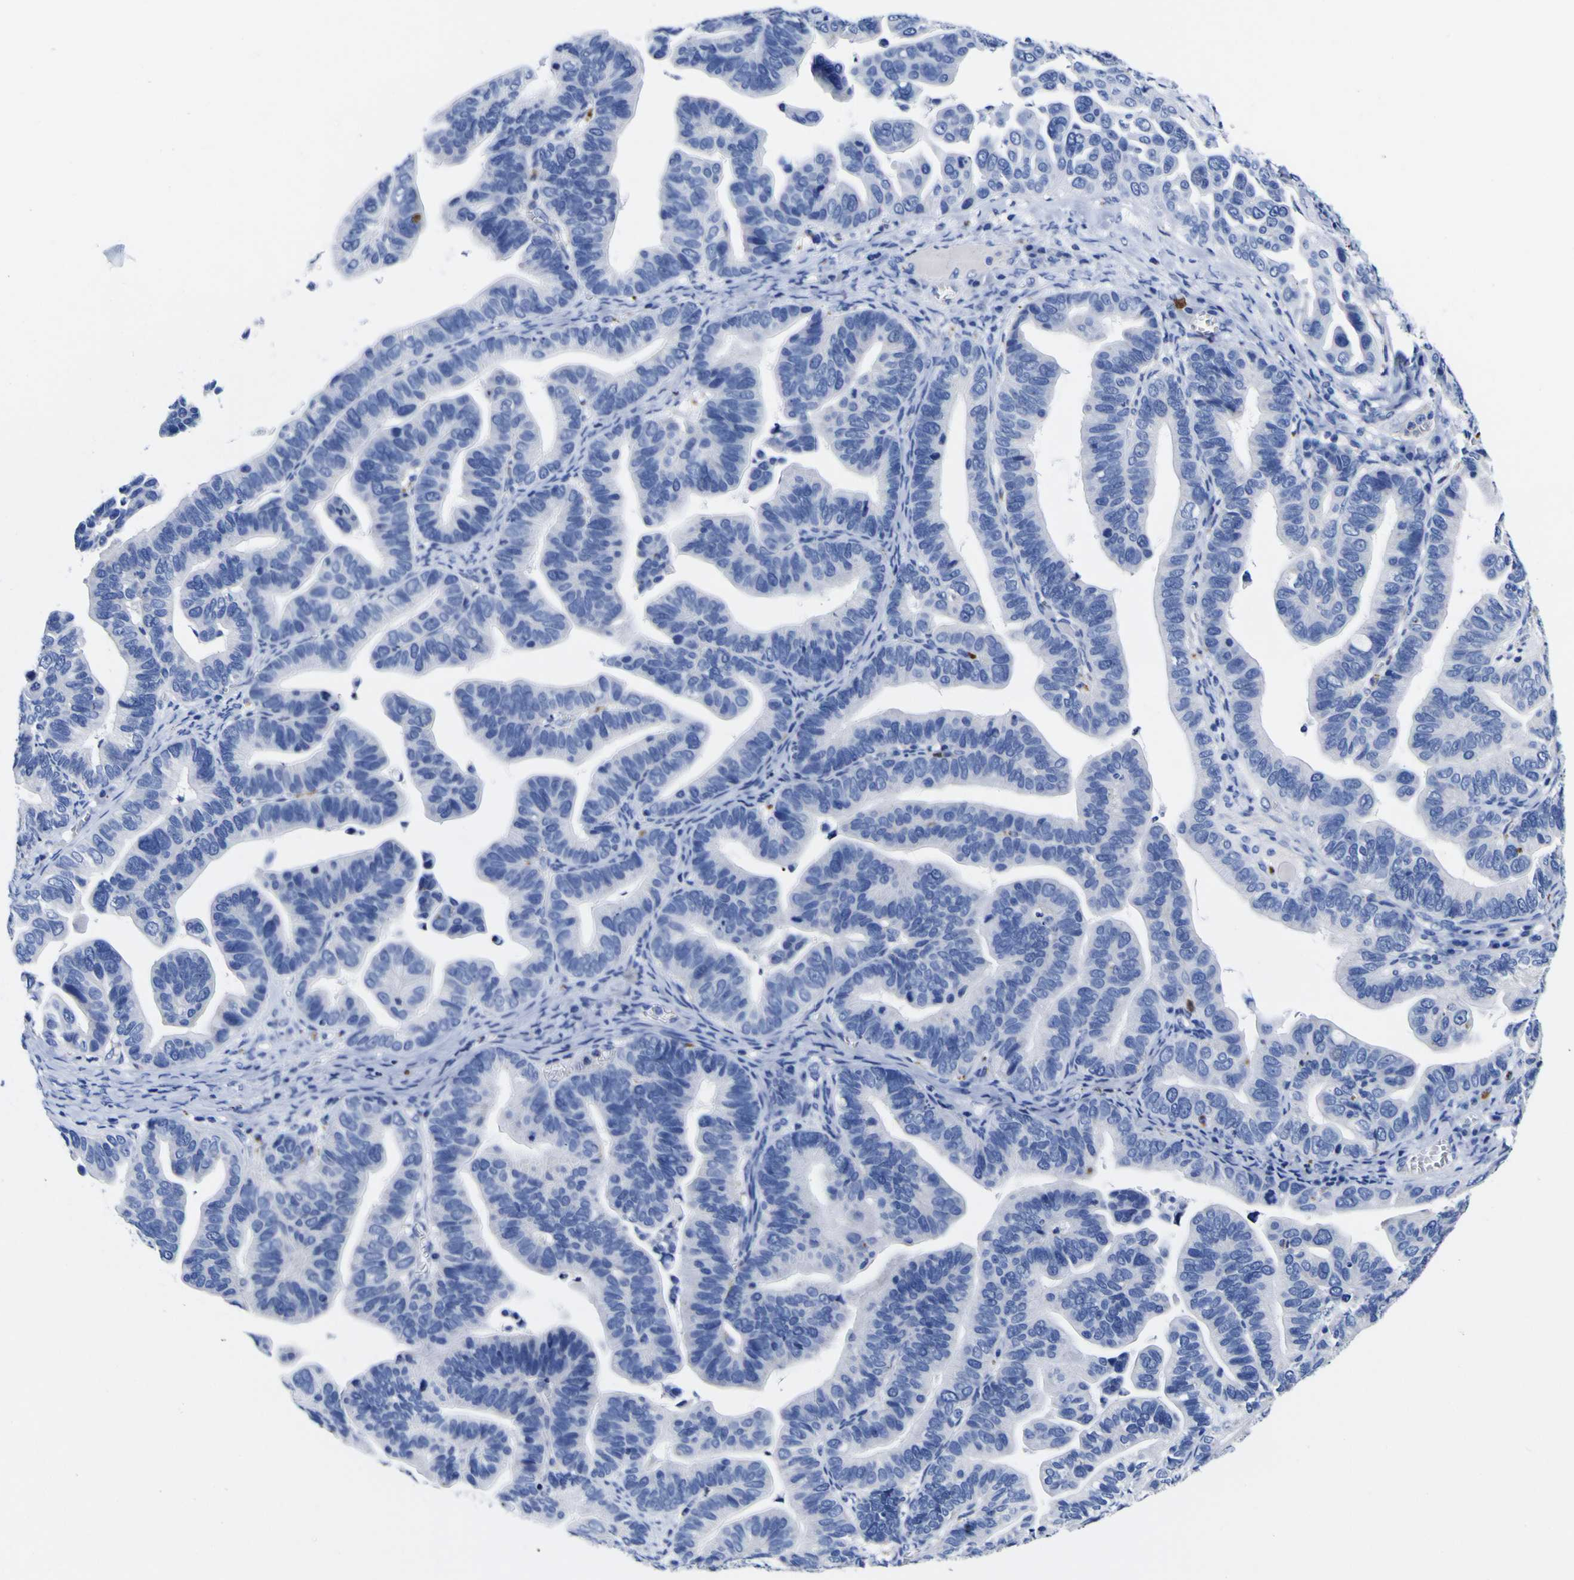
{"staining": {"intensity": "negative", "quantity": "none", "location": "none"}, "tissue": "ovarian cancer", "cell_type": "Tumor cells", "image_type": "cancer", "snomed": [{"axis": "morphology", "description": "Cystadenocarcinoma, serous, NOS"}, {"axis": "topography", "description": "Ovary"}], "caption": "Immunohistochemistry micrograph of neoplastic tissue: human serous cystadenocarcinoma (ovarian) stained with DAB reveals no significant protein expression in tumor cells.", "gene": "HLA-DQA1", "patient": {"sex": "female", "age": 56}}